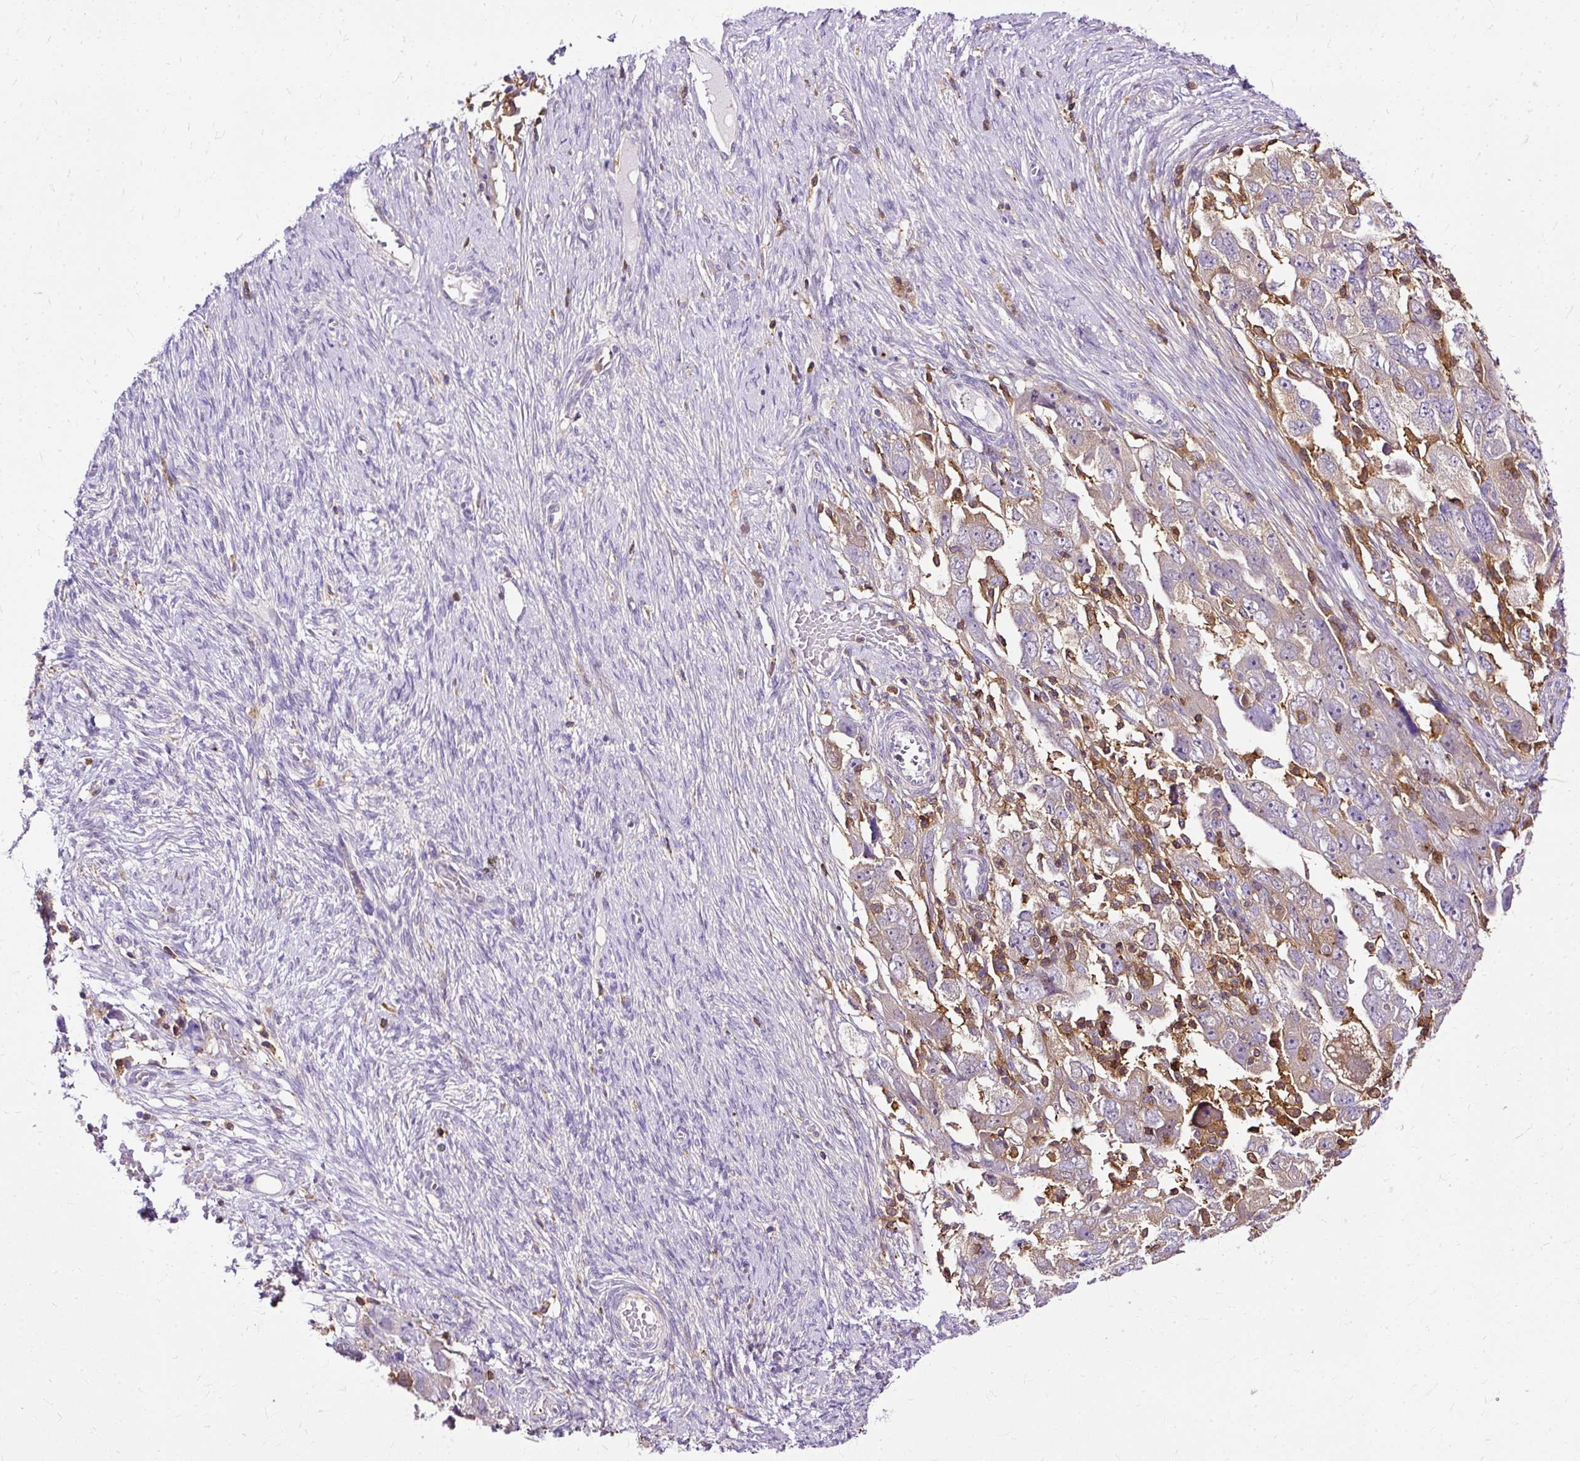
{"staining": {"intensity": "negative", "quantity": "none", "location": "none"}, "tissue": "ovarian cancer", "cell_type": "Tumor cells", "image_type": "cancer", "snomed": [{"axis": "morphology", "description": "Carcinoma, NOS"}, {"axis": "morphology", "description": "Cystadenocarcinoma, serous, NOS"}, {"axis": "topography", "description": "Ovary"}], "caption": "Immunohistochemistry (IHC) micrograph of human ovarian cancer (serous cystadenocarcinoma) stained for a protein (brown), which shows no expression in tumor cells.", "gene": "TWF2", "patient": {"sex": "female", "age": 69}}